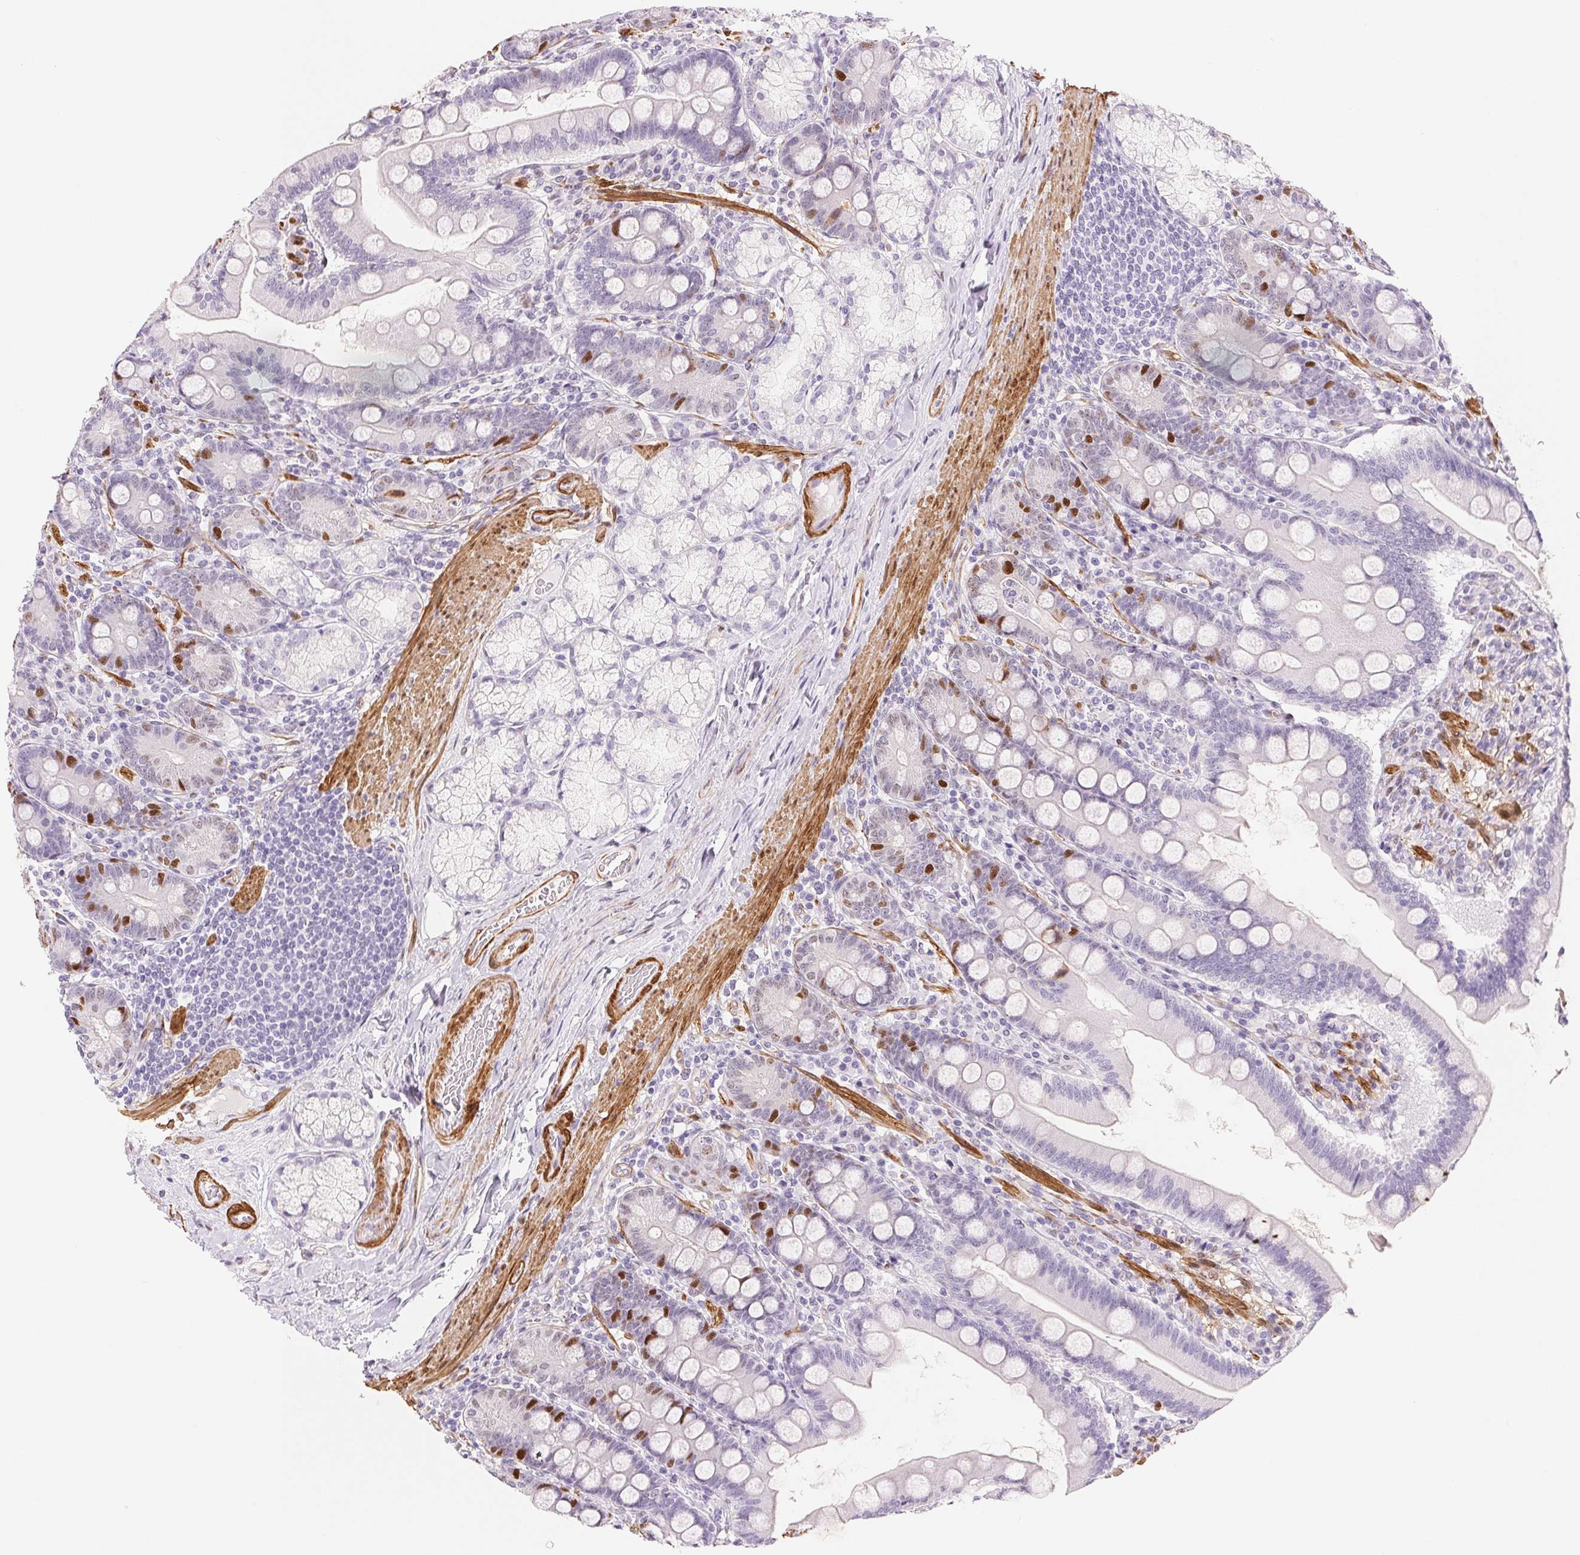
{"staining": {"intensity": "strong", "quantity": "<25%", "location": "nuclear"}, "tissue": "duodenum", "cell_type": "Glandular cells", "image_type": "normal", "snomed": [{"axis": "morphology", "description": "Normal tissue, NOS"}, {"axis": "topography", "description": "Duodenum"}], "caption": "Protein expression analysis of unremarkable human duodenum reveals strong nuclear expression in approximately <25% of glandular cells.", "gene": "SMTN", "patient": {"sex": "female", "age": 67}}